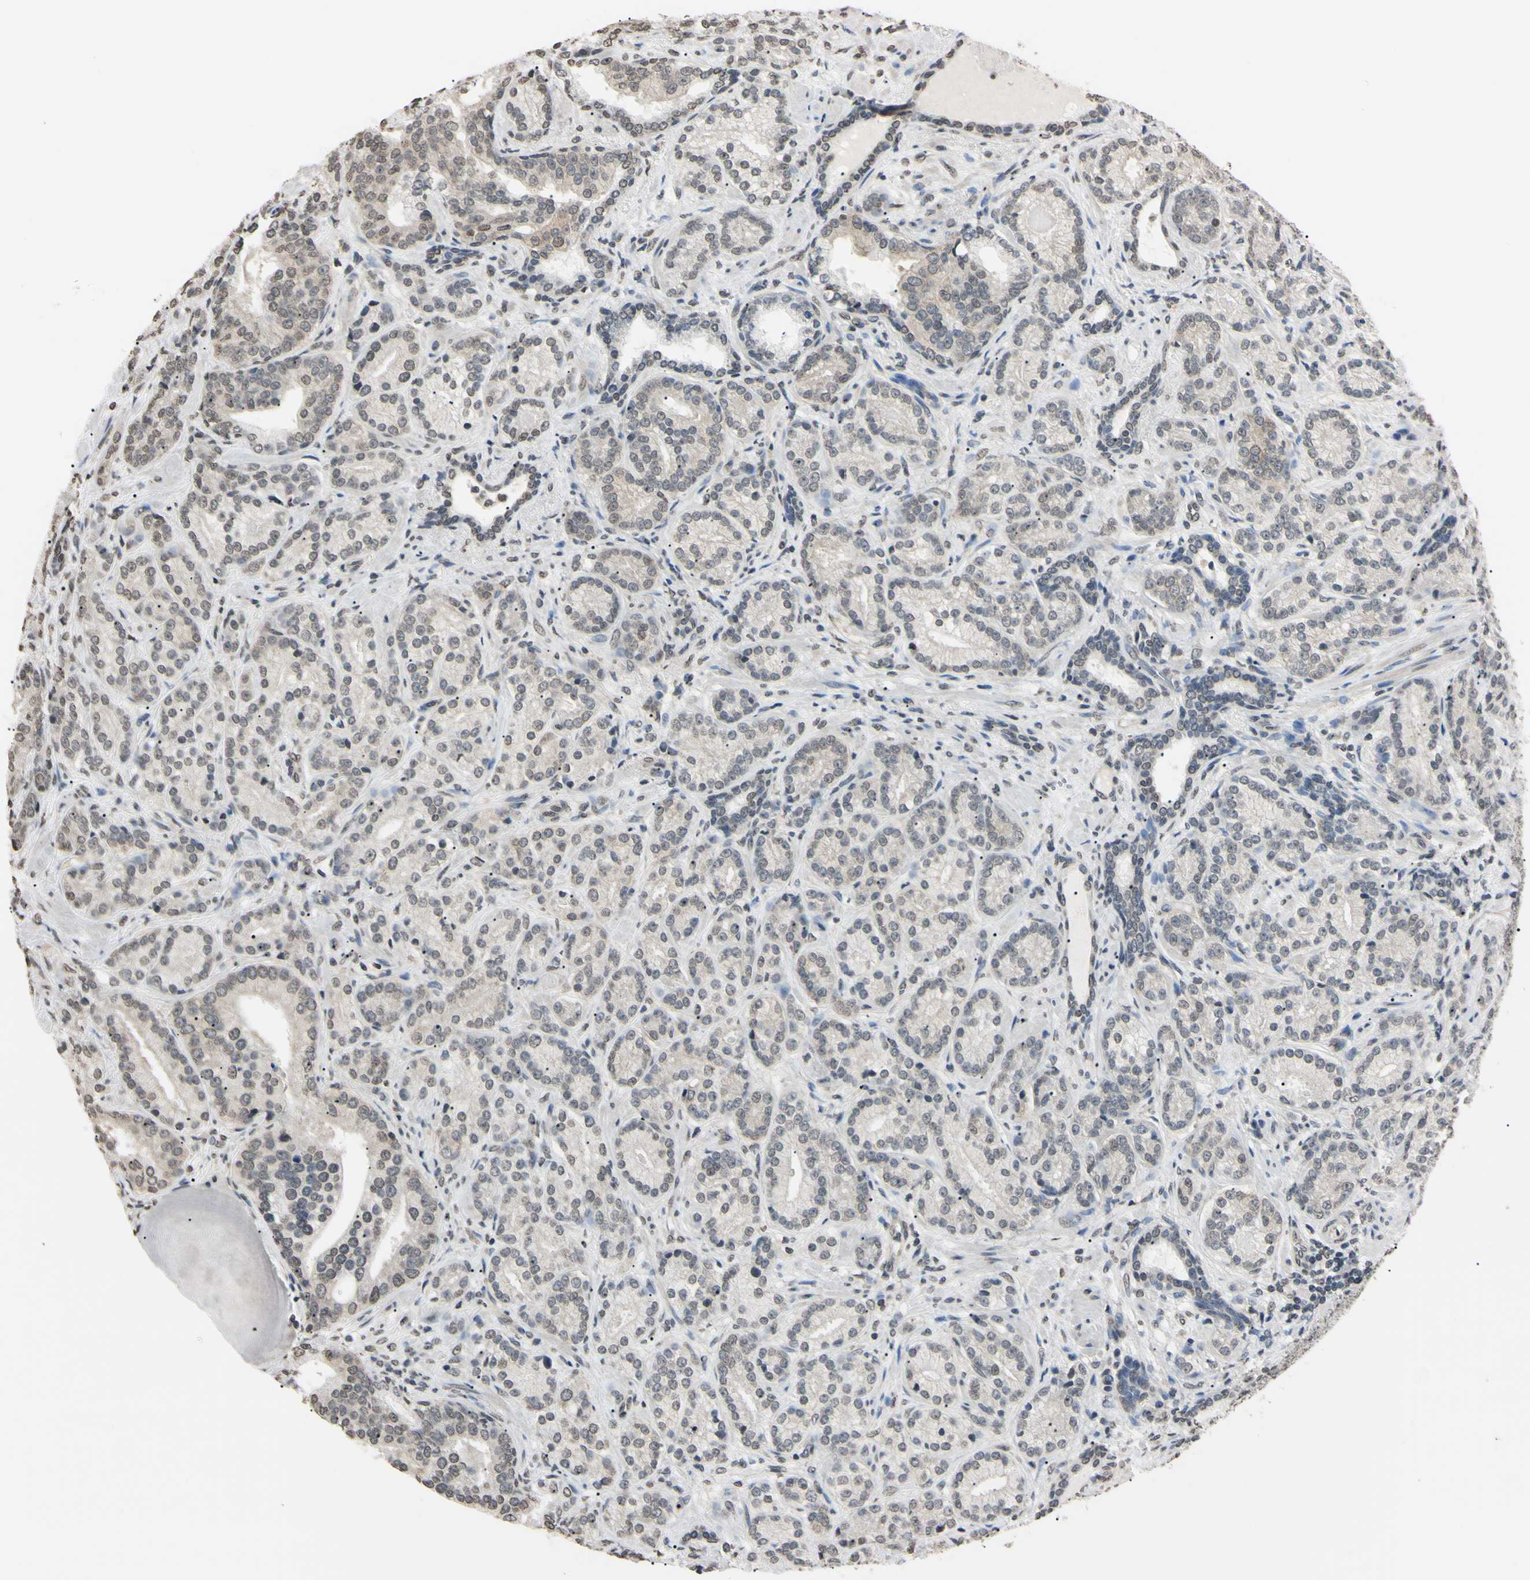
{"staining": {"intensity": "weak", "quantity": "<25%", "location": "nuclear"}, "tissue": "prostate cancer", "cell_type": "Tumor cells", "image_type": "cancer", "snomed": [{"axis": "morphology", "description": "Adenocarcinoma, High grade"}, {"axis": "topography", "description": "Prostate"}], "caption": "There is no significant staining in tumor cells of prostate cancer (adenocarcinoma (high-grade)).", "gene": "CDC45", "patient": {"sex": "male", "age": 61}}